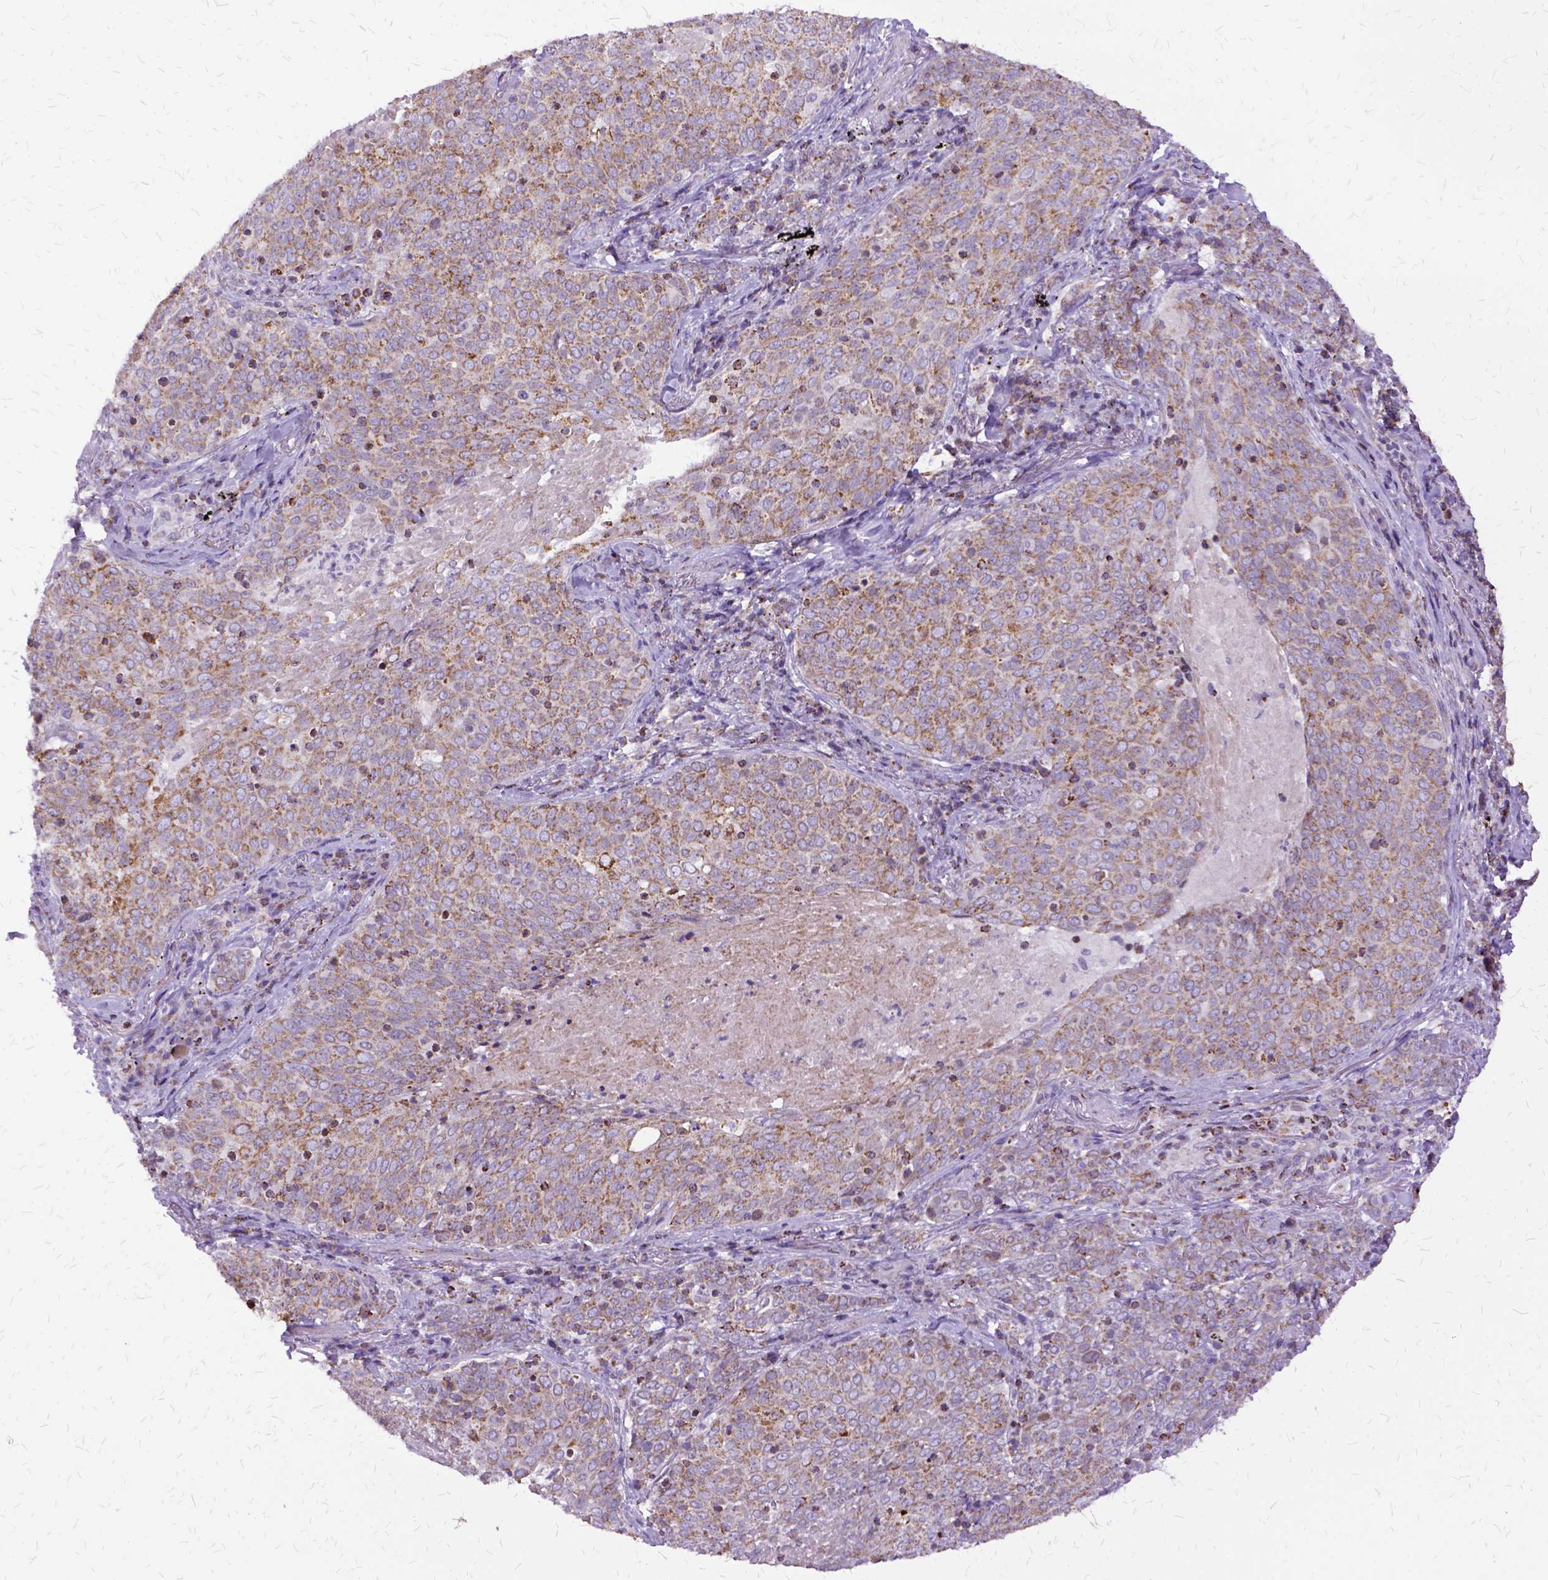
{"staining": {"intensity": "weak", "quantity": ">75%", "location": "cytoplasmic/membranous"}, "tissue": "lung cancer", "cell_type": "Tumor cells", "image_type": "cancer", "snomed": [{"axis": "morphology", "description": "Squamous cell carcinoma, NOS"}, {"axis": "topography", "description": "Lung"}], "caption": "Lung cancer stained for a protein (brown) reveals weak cytoplasmic/membranous positive expression in about >75% of tumor cells.", "gene": "OXCT1", "patient": {"sex": "male", "age": 82}}